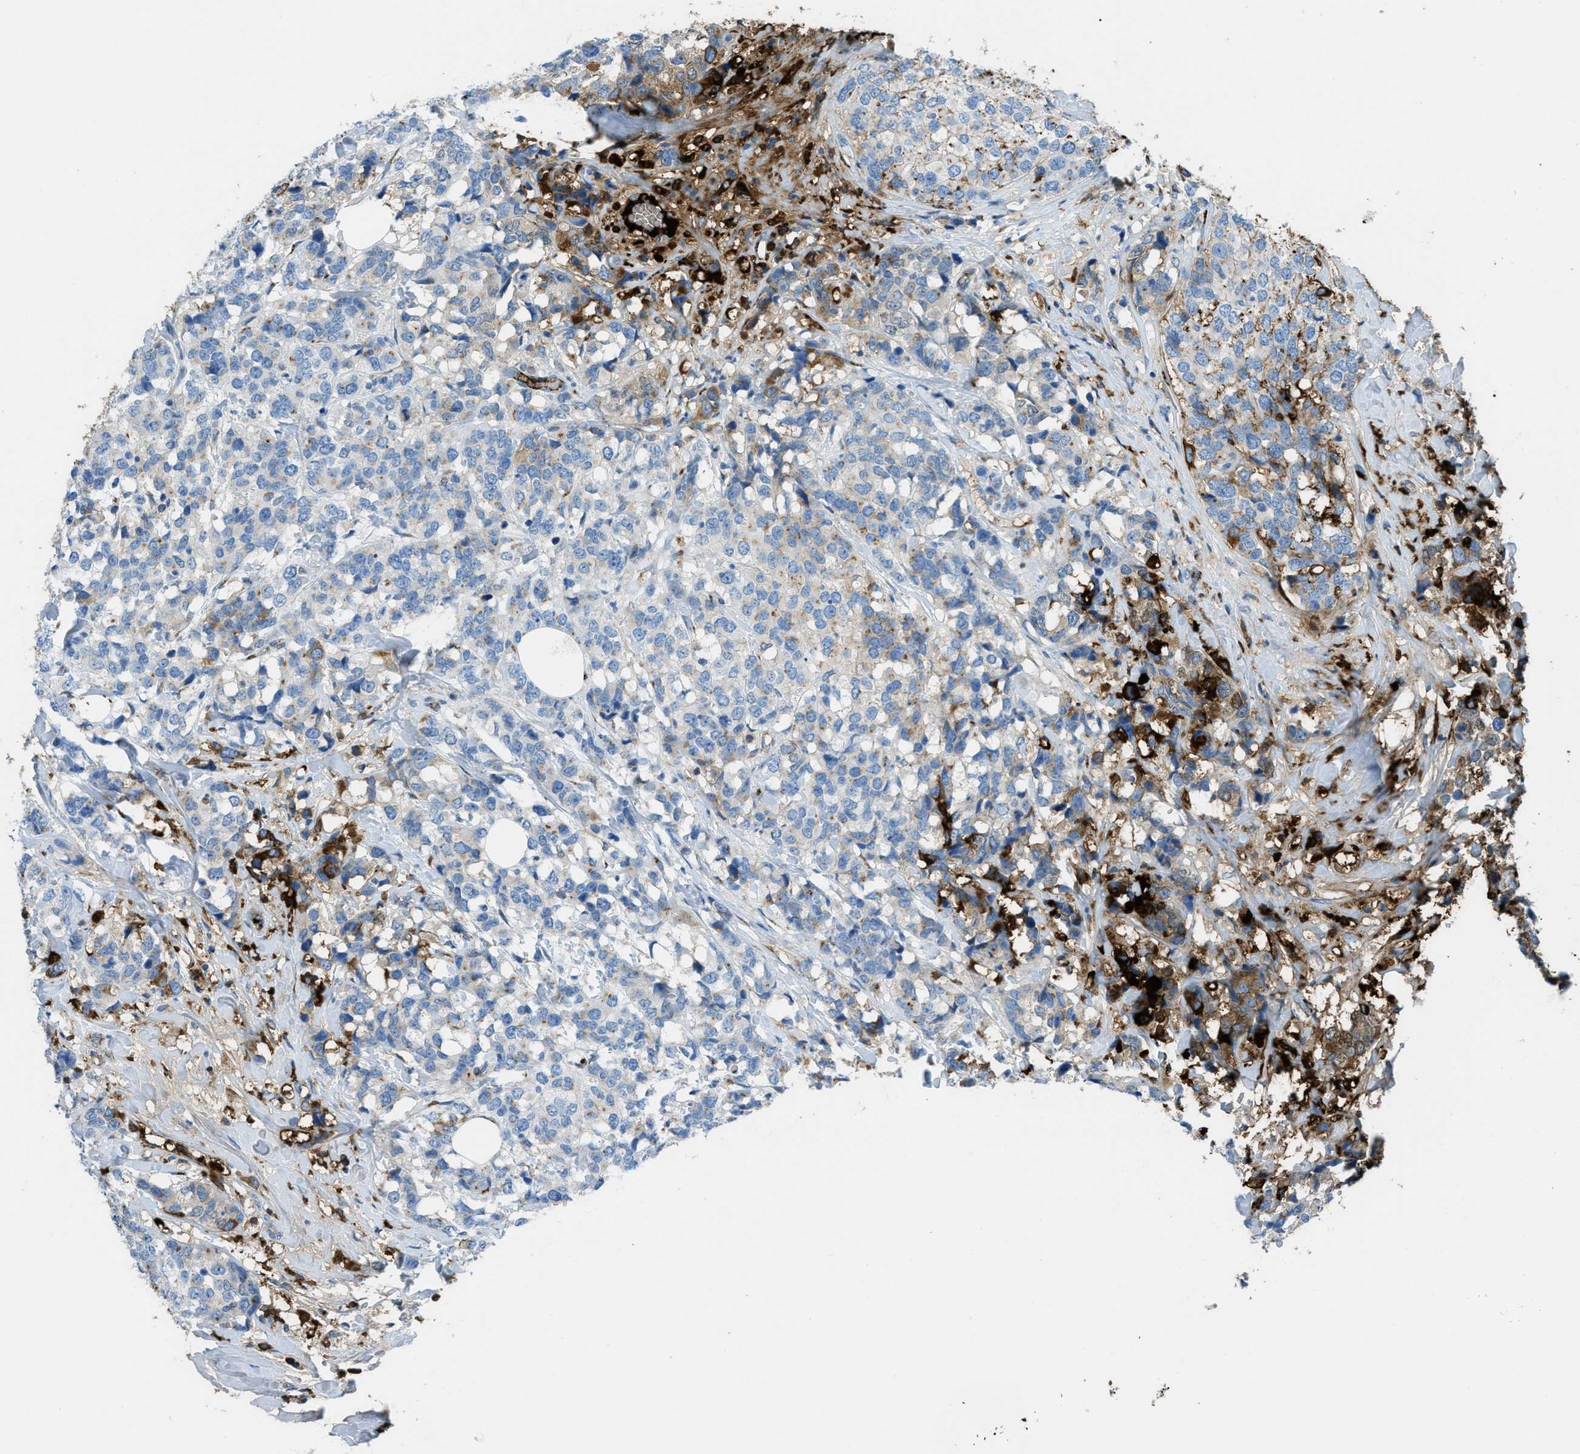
{"staining": {"intensity": "strong", "quantity": "<25%", "location": "cytoplasmic/membranous"}, "tissue": "breast cancer", "cell_type": "Tumor cells", "image_type": "cancer", "snomed": [{"axis": "morphology", "description": "Lobular carcinoma"}, {"axis": "topography", "description": "Breast"}], "caption": "Breast lobular carcinoma stained with IHC demonstrates strong cytoplasmic/membranous staining in approximately <25% of tumor cells.", "gene": "TRIM59", "patient": {"sex": "female", "age": 59}}